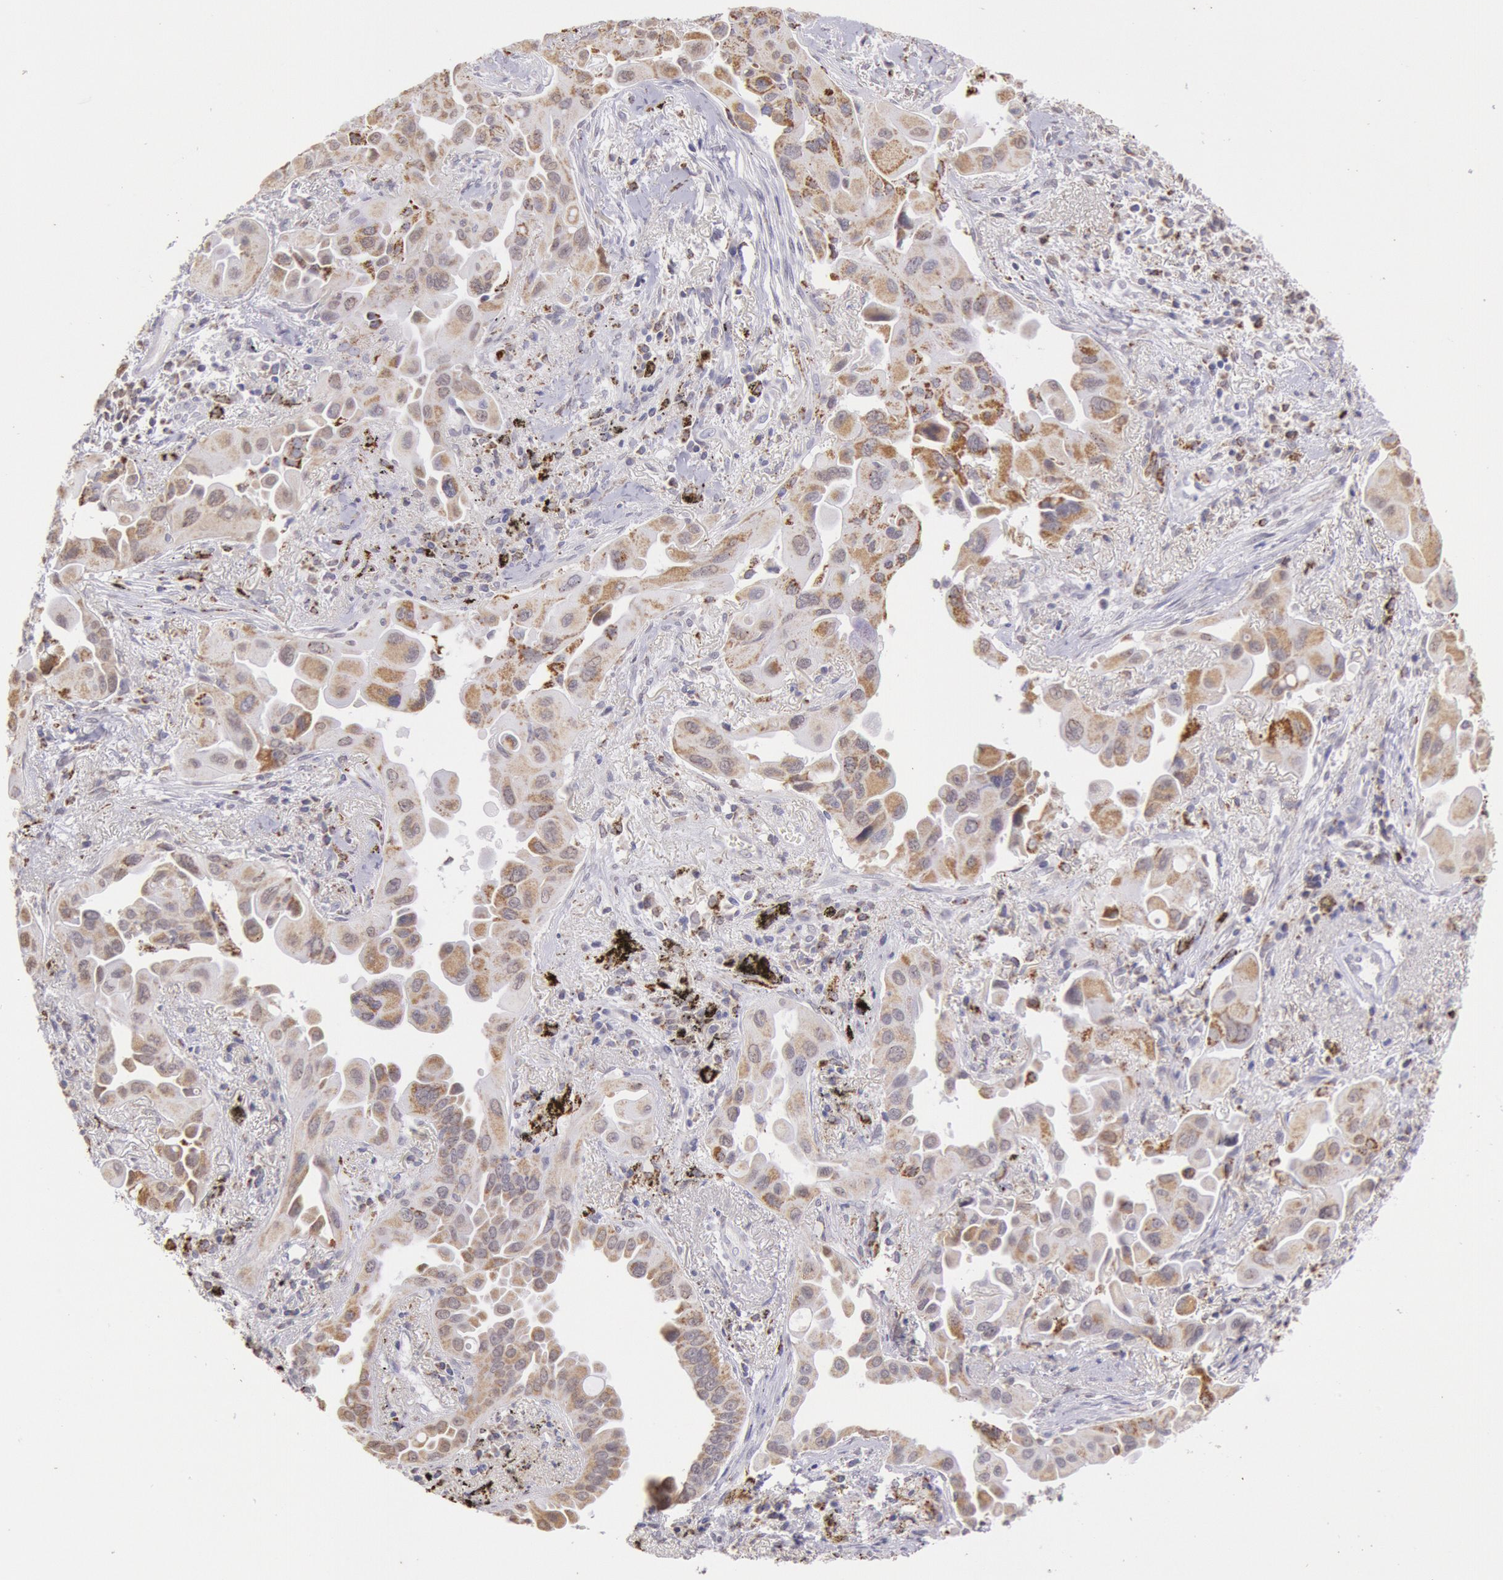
{"staining": {"intensity": "weak", "quantity": "25%-75%", "location": "cytoplasmic/membranous,nuclear"}, "tissue": "lung cancer", "cell_type": "Tumor cells", "image_type": "cancer", "snomed": [{"axis": "morphology", "description": "Adenocarcinoma, NOS"}, {"axis": "topography", "description": "Lung"}], "caption": "Human lung cancer (adenocarcinoma) stained for a protein (brown) displays weak cytoplasmic/membranous and nuclear positive expression in approximately 25%-75% of tumor cells.", "gene": "FRMD6", "patient": {"sex": "male", "age": 68}}